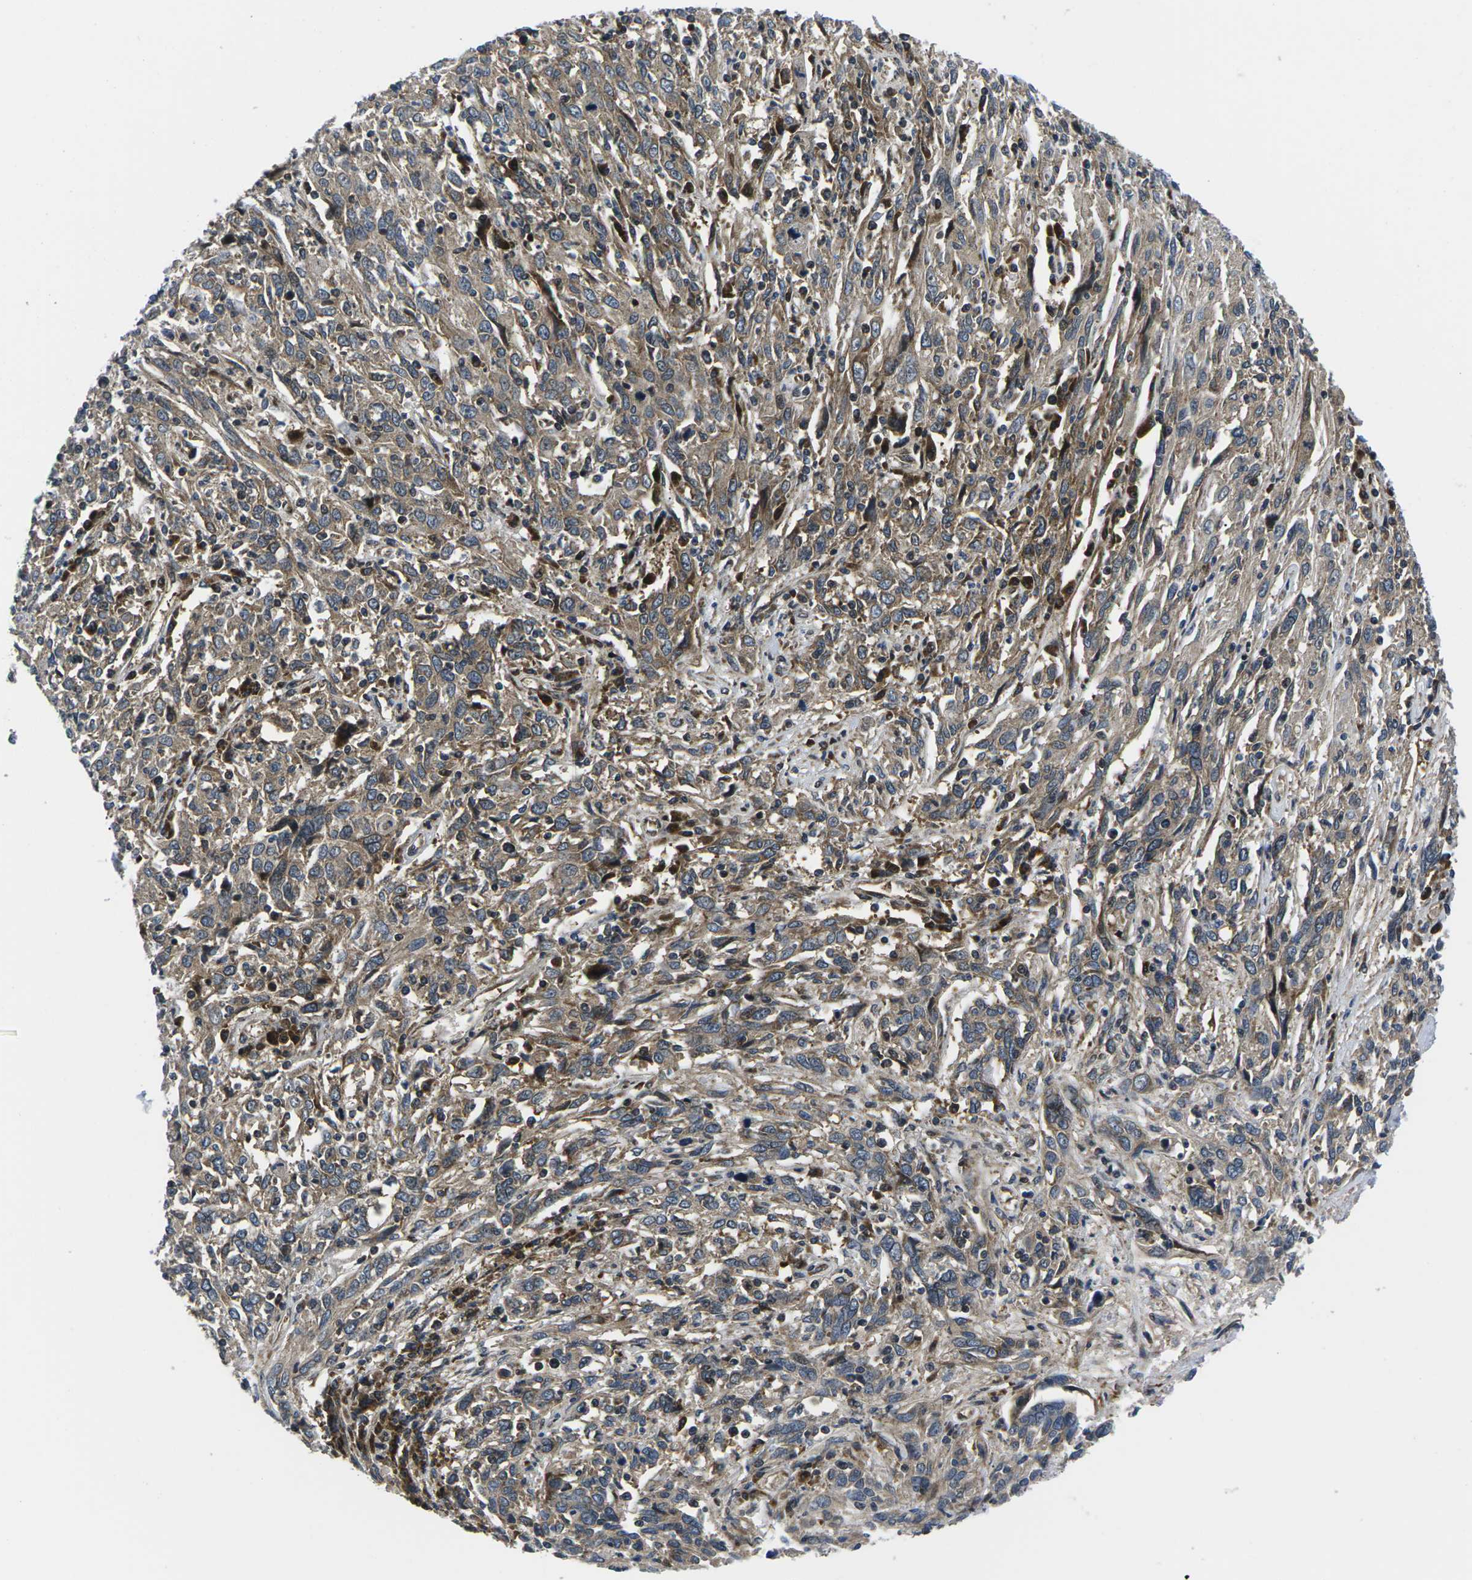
{"staining": {"intensity": "weak", "quantity": ">75%", "location": "cytoplasmic/membranous"}, "tissue": "cervical cancer", "cell_type": "Tumor cells", "image_type": "cancer", "snomed": [{"axis": "morphology", "description": "Squamous cell carcinoma, NOS"}, {"axis": "topography", "description": "Cervix"}], "caption": "Protein analysis of cervical squamous cell carcinoma tissue shows weak cytoplasmic/membranous positivity in approximately >75% of tumor cells. (IHC, brightfield microscopy, high magnification).", "gene": "EIF4E", "patient": {"sex": "female", "age": 46}}